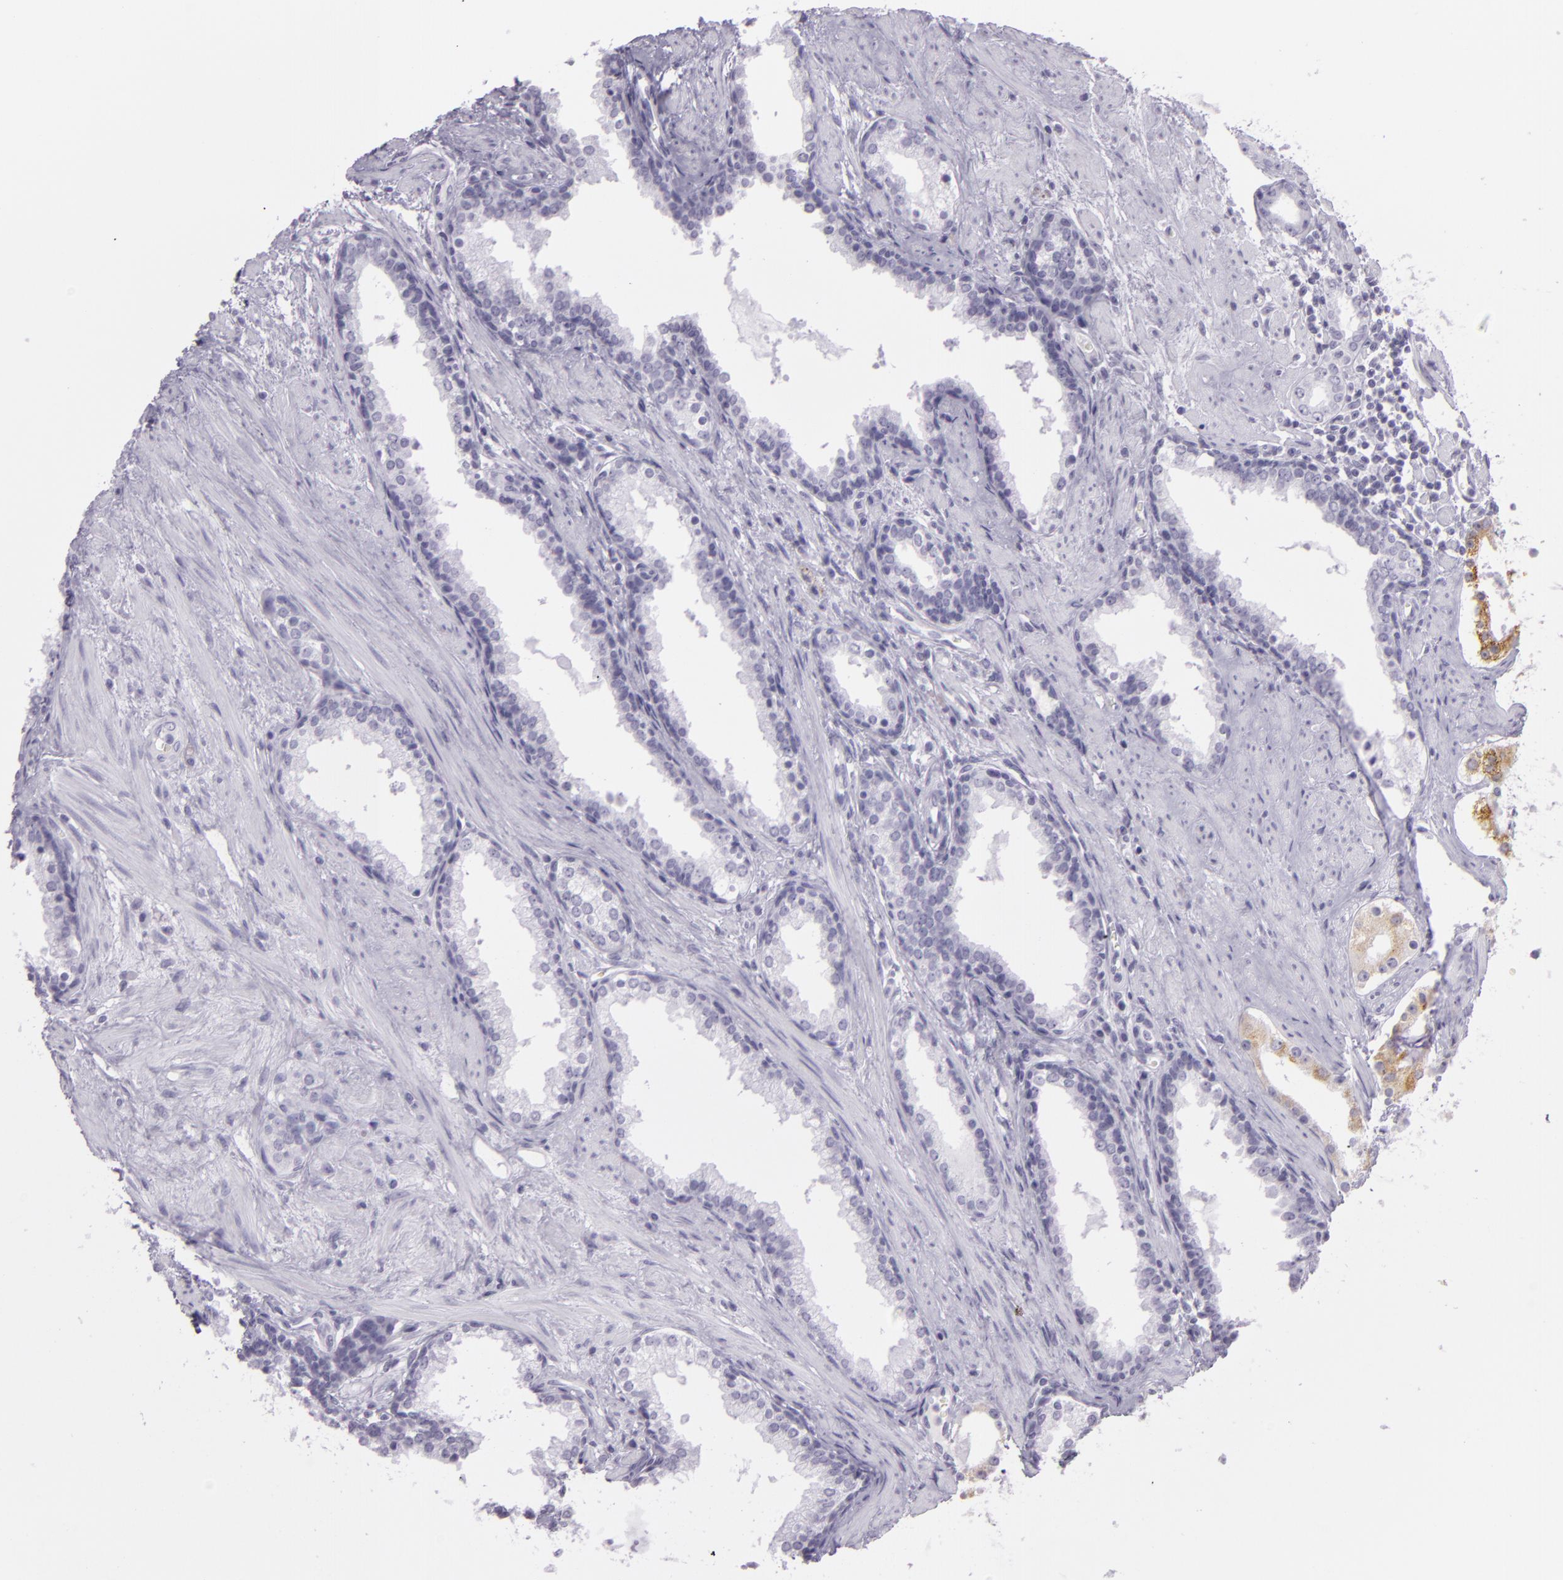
{"staining": {"intensity": "moderate", "quantity": "25%-75%", "location": "cytoplasmic/membranous"}, "tissue": "prostate cancer", "cell_type": "Tumor cells", "image_type": "cancer", "snomed": [{"axis": "morphology", "description": "Adenocarcinoma, Medium grade"}, {"axis": "topography", "description": "Prostate"}], "caption": "IHC of prostate cancer displays medium levels of moderate cytoplasmic/membranous expression in about 25%-75% of tumor cells.", "gene": "MUC6", "patient": {"sex": "male", "age": 73}}